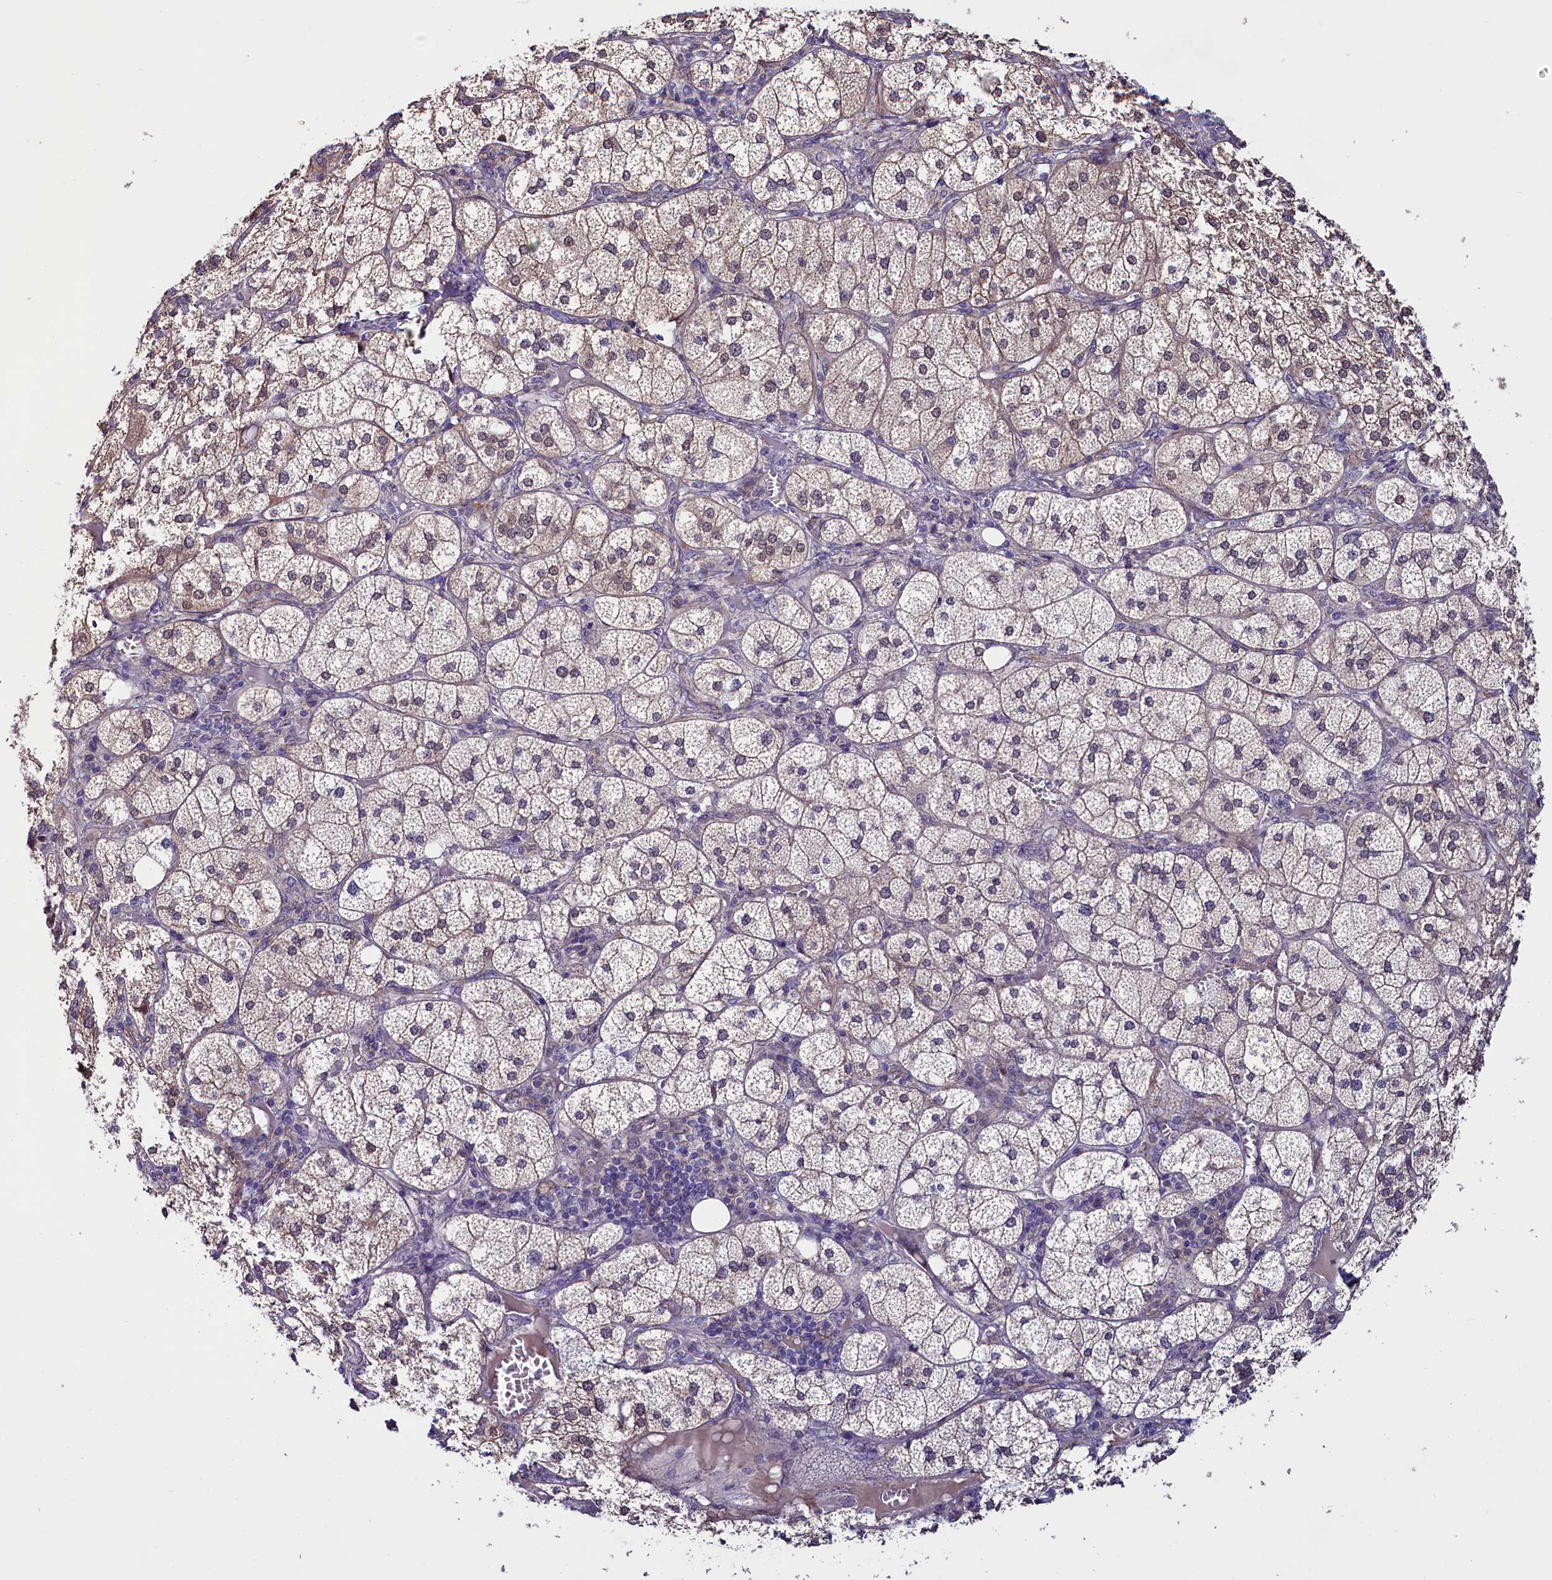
{"staining": {"intensity": "moderate", "quantity": "<25%", "location": "cytoplasmic/membranous"}, "tissue": "adrenal gland", "cell_type": "Glandular cells", "image_type": "normal", "snomed": [{"axis": "morphology", "description": "Normal tissue, NOS"}, {"axis": "topography", "description": "Adrenal gland"}], "caption": "Glandular cells show low levels of moderate cytoplasmic/membranous expression in approximately <25% of cells in normal human adrenal gland. (IHC, brightfield microscopy, high magnification).", "gene": "PDILT", "patient": {"sex": "female", "age": 61}}